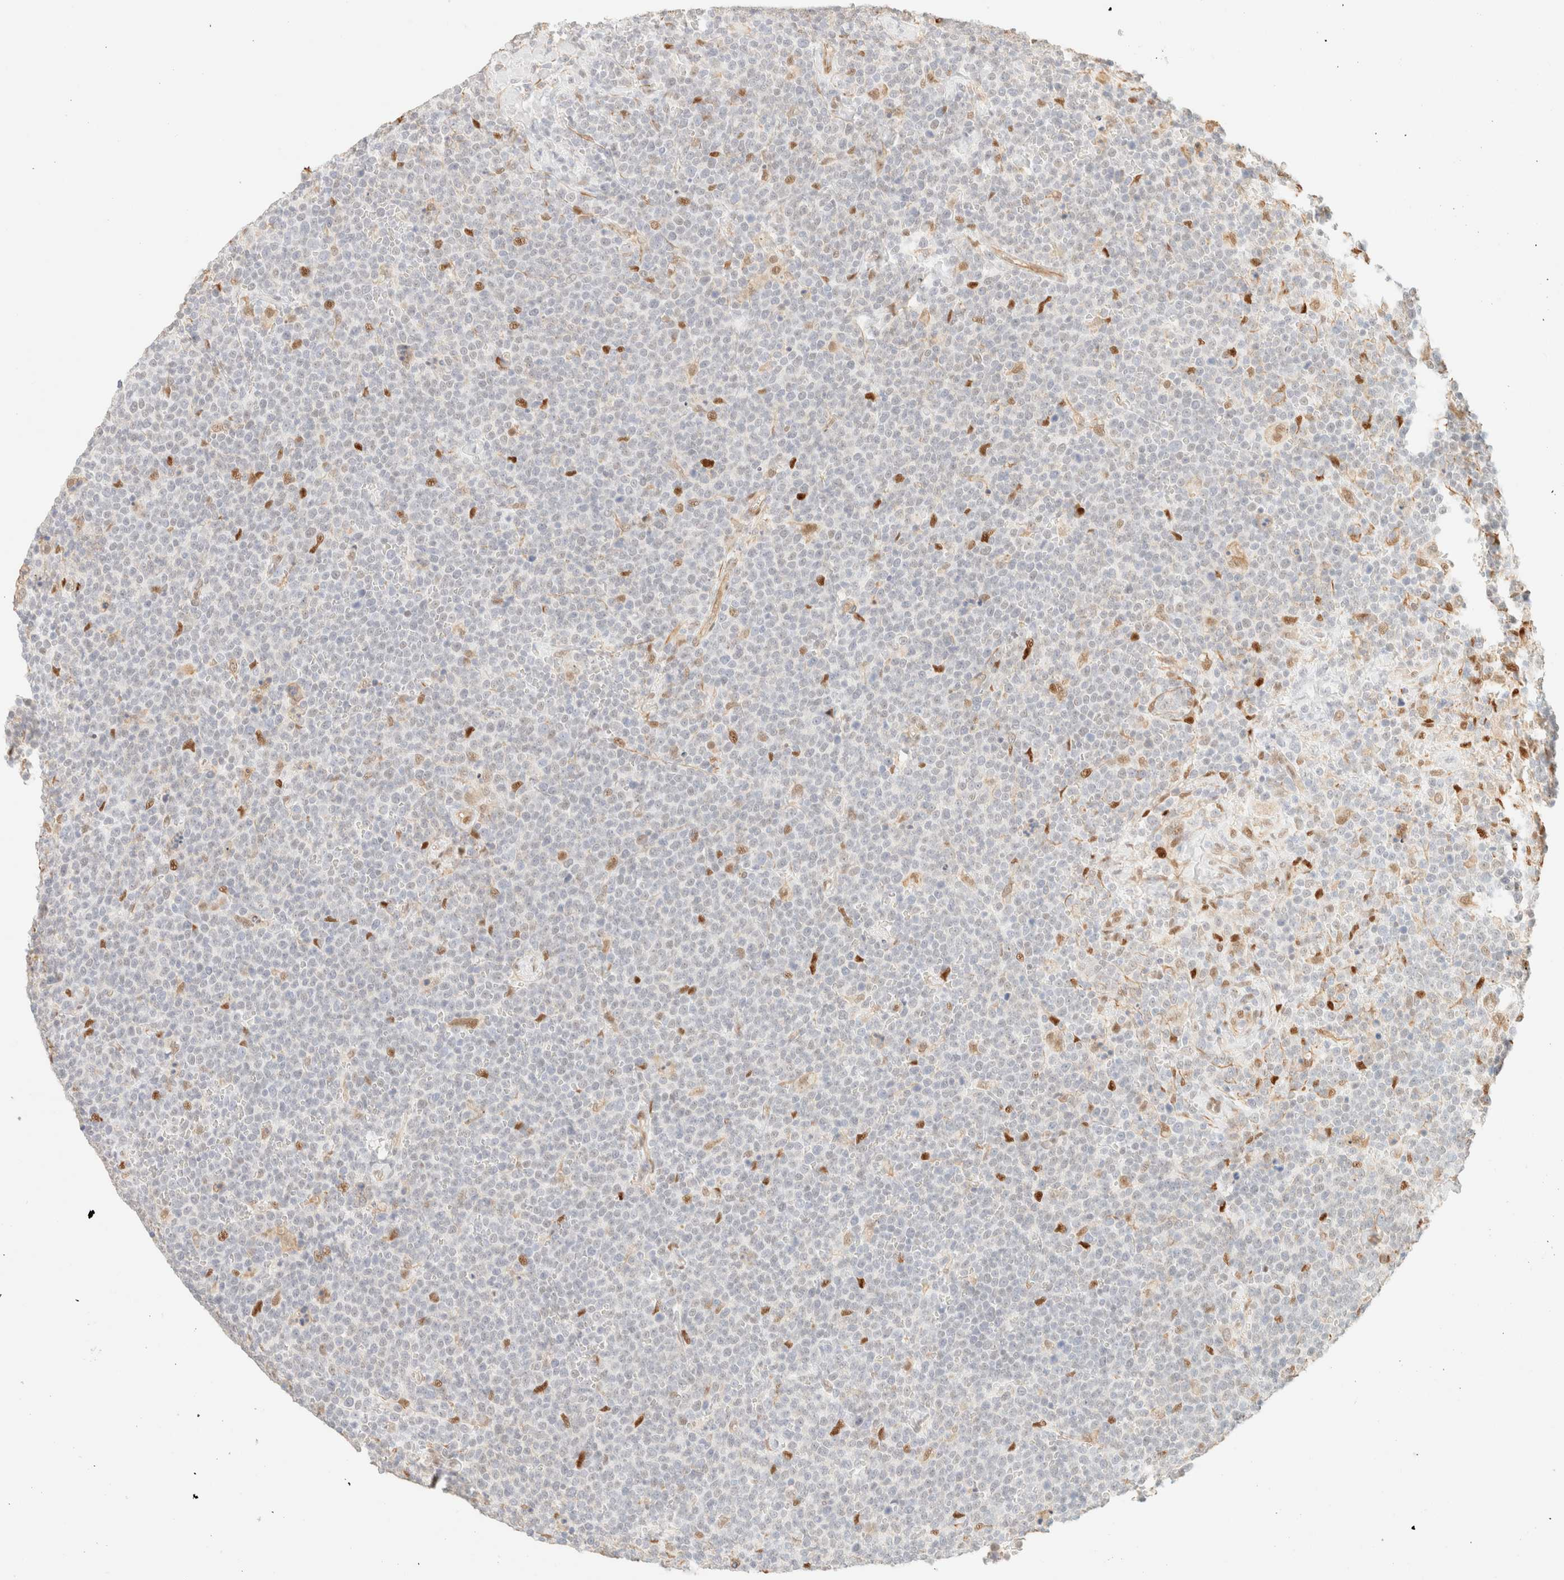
{"staining": {"intensity": "negative", "quantity": "none", "location": "none"}, "tissue": "lymphoma", "cell_type": "Tumor cells", "image_type": "cancer", "snomed": [{"axis": "morphology", "description": "Malignant lymphoma, non-Hodgkin's type, High grade"}, {"axis": "topography", "description": "Lymph node"}], "caption": "This is an immunohistochemistry histopathology image of high-grade malignant lymphoma, non-Hodgkin's type. There is no staining in tumor cells.", "gene": "ZSCAN18", "patient": {"sex": "male", "age": 61}}